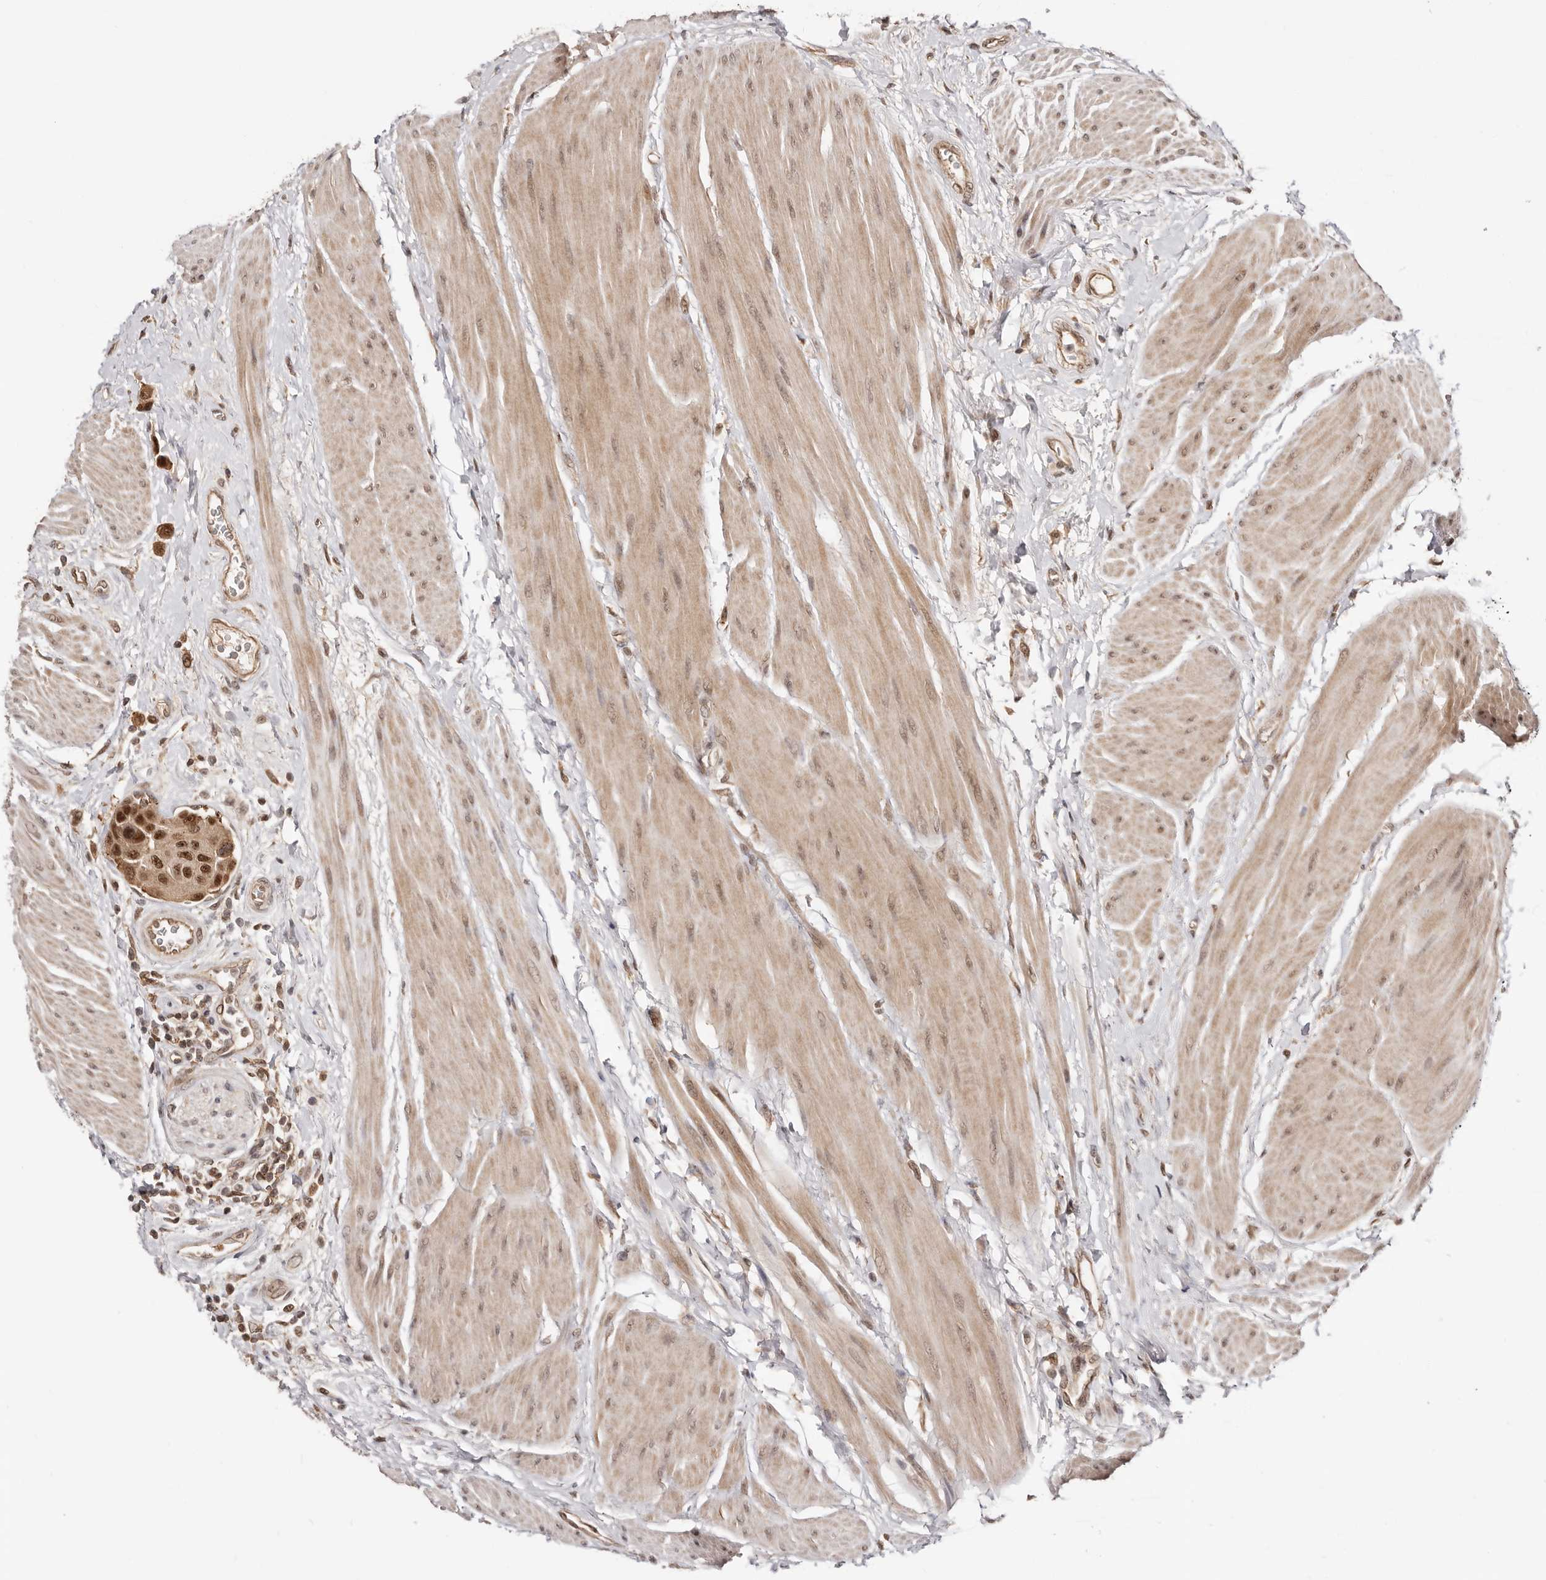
{"staining": {"intensity": "moderate", "quantity": ">75%", "location": "cytoplasmic/membranous,nuclear"}, "tissue": "urothelial cancer", "cell_type": "Tumor cells", "image_type": "cancer", "snomed": [{"axis": "morphology", "description": "Urothelial carcinoma, High grade"}, {"axis": "topography", "description": "Urinary bladder"}], "caption": "This micrograph reveals urothelial carcinoma (high-grade) stained with immunohistochemistry (IHC) to label a protein in brown. The cytoplasmic/membranous and nuclear of tumor cells show moderate positivity for the protein. Nuclei are counter-stained blue.", "gene": "MED8", "patient": {"sex": "male", "age": 50}}